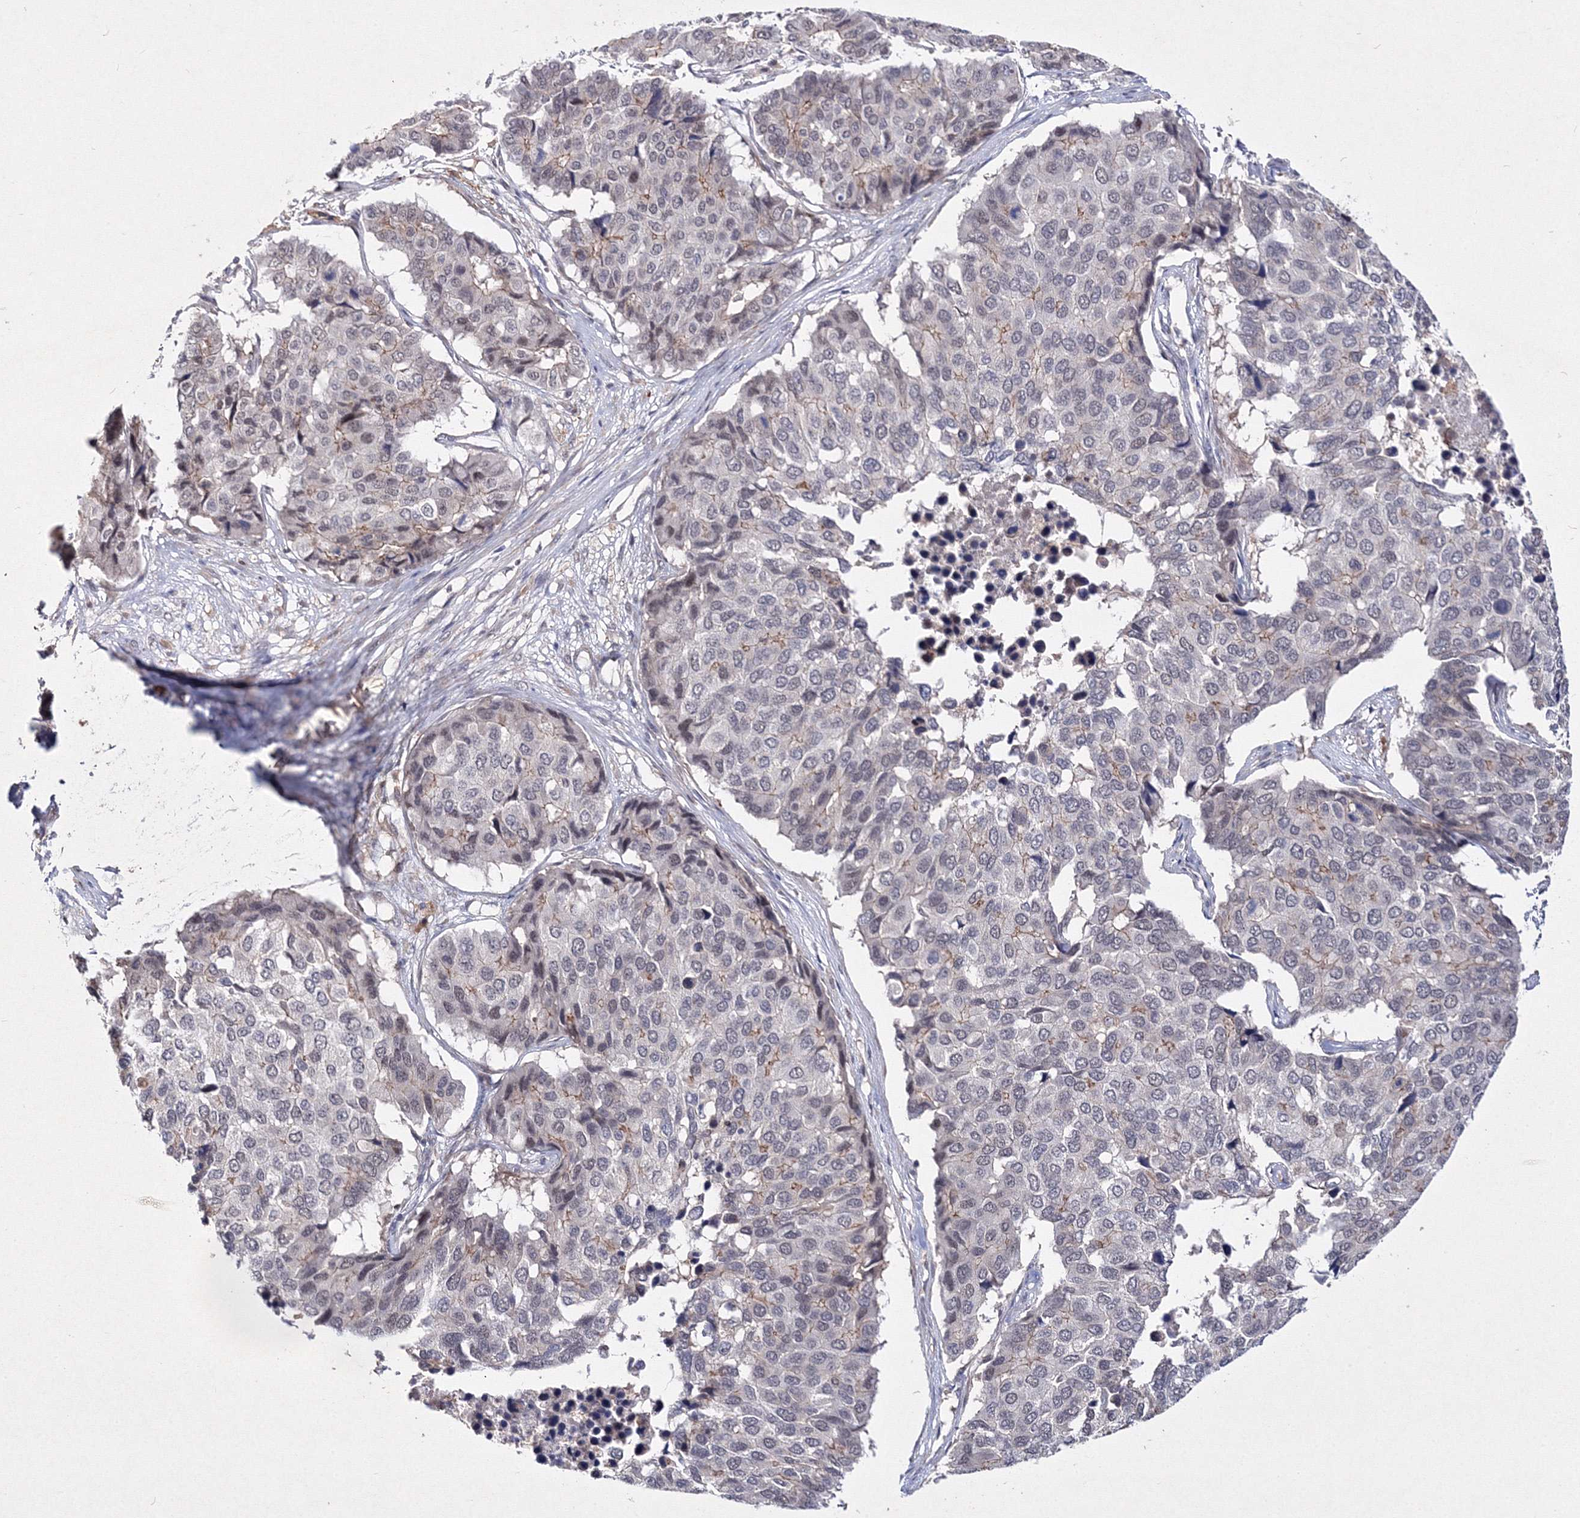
{"staining": {"intensity": "weak", "quantity": "<25%", "location": "cytoplasmic/membranous"}, "tissue": "pancreatic cancer", "cell_type": "Tumor cells", "image_type": "cancer", "snomed": [{"axis": "morphology", "description": "Adenocarcinoma, NOS"}, {"axis": "topography", "description": "Pancreas"}], "caption": "The micrograph reveals no staining of tumor cells in pancreatic cancer.", "gene": "C11orf52", "patient": {"sex": "male", "age": 50}}